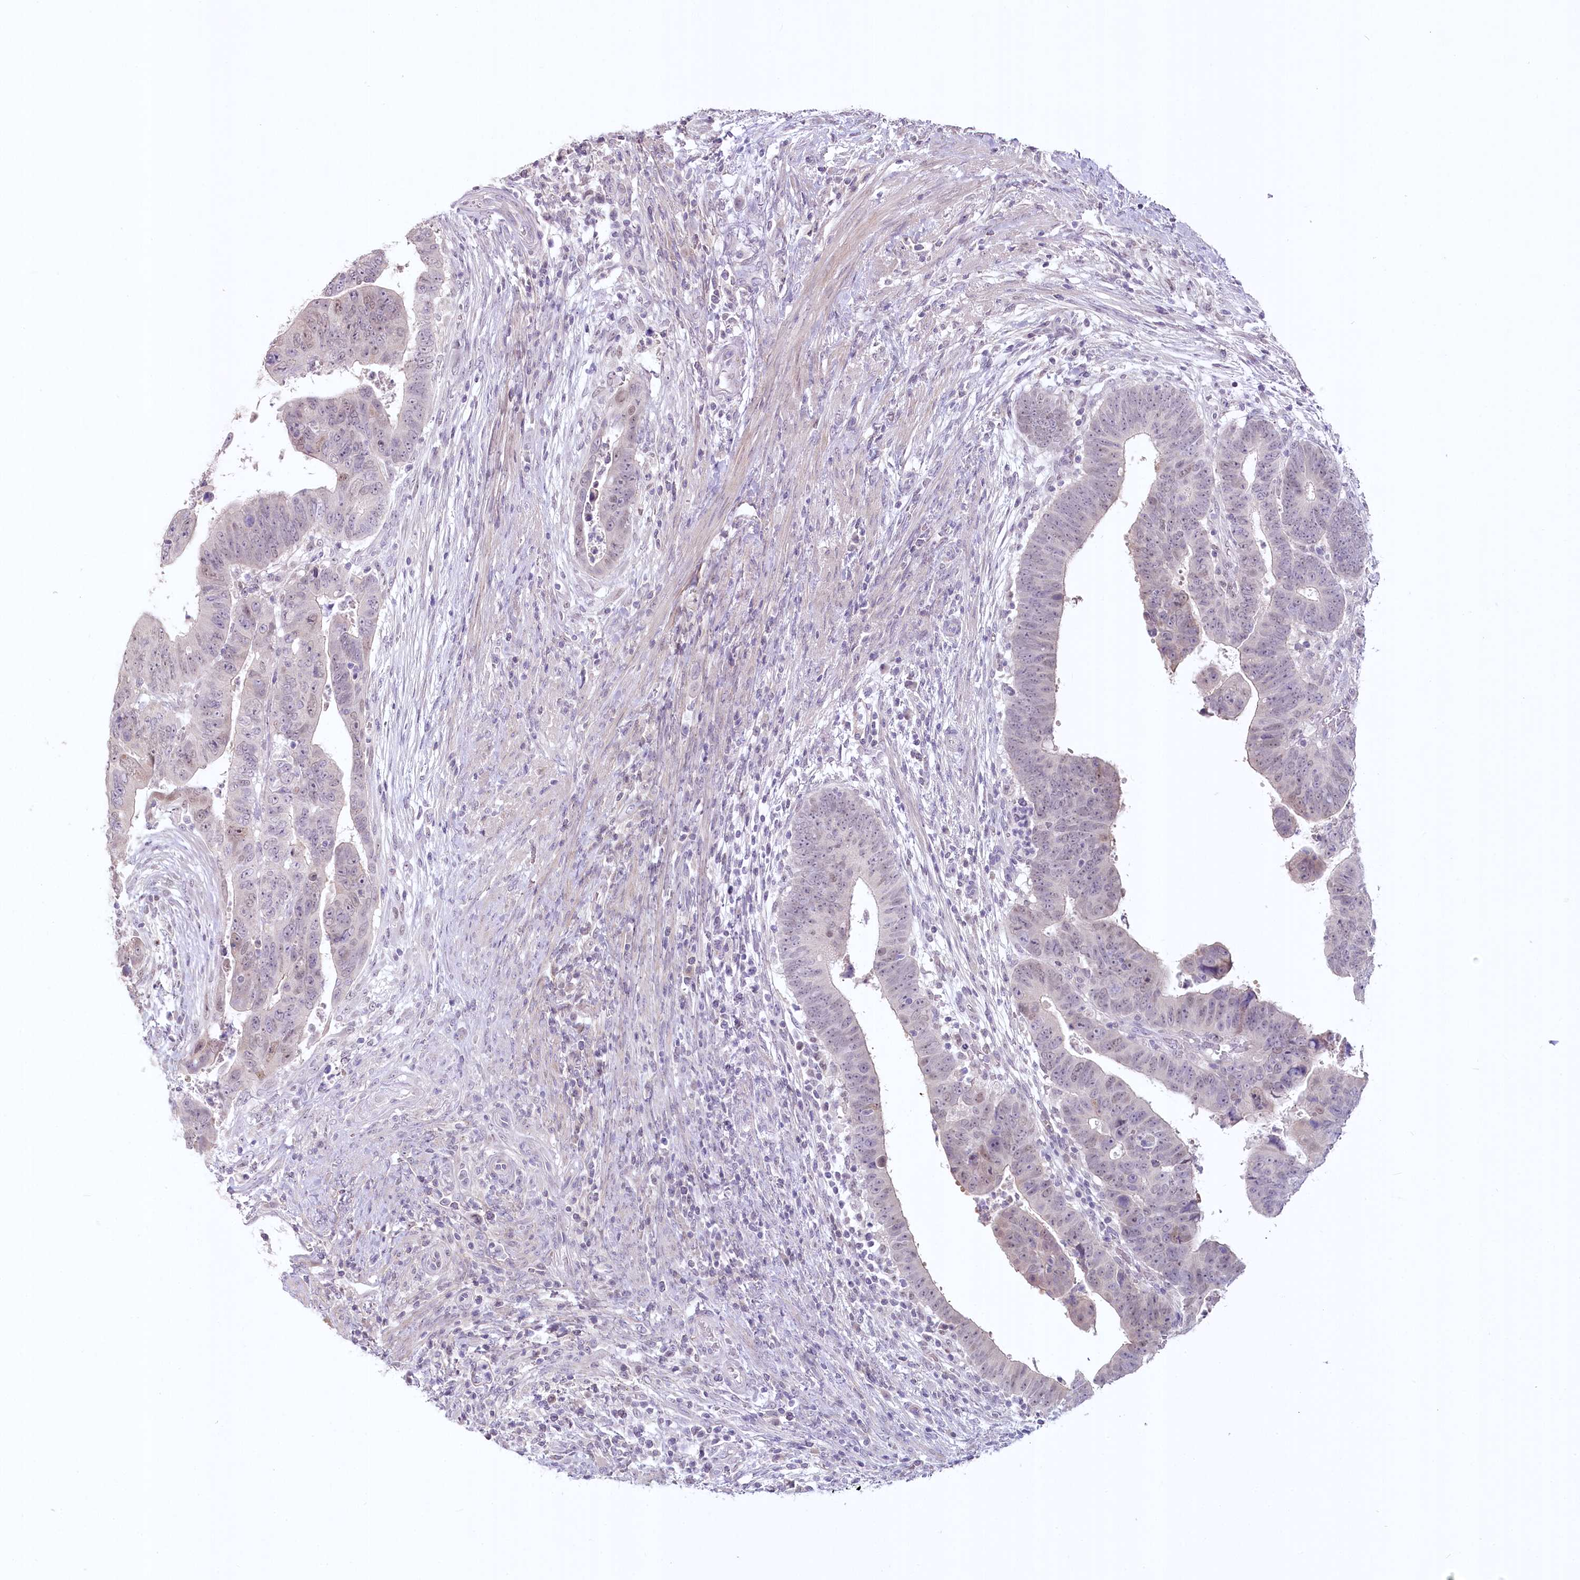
{"staining": {"intensity": "negative", "quantity": "none", "location": "none"}, "tissue": "colorectal cancer", "cell_type": "Tumor cells", "image_type": "cancer", "snomed": [{"axis": "morphology", "description": "Normal tissue, NOS"}, {"axis": "morphology", "description": "Adenocarcinoma, NOS"}, {"axis": "topography", "description": "Rectum"}], "caption": "Immunohistochemical staining of colorectal cancer displays no significant staining in tumor cells.", "gene": "USP11", "patient": {"sex": "female", "age": 65}}